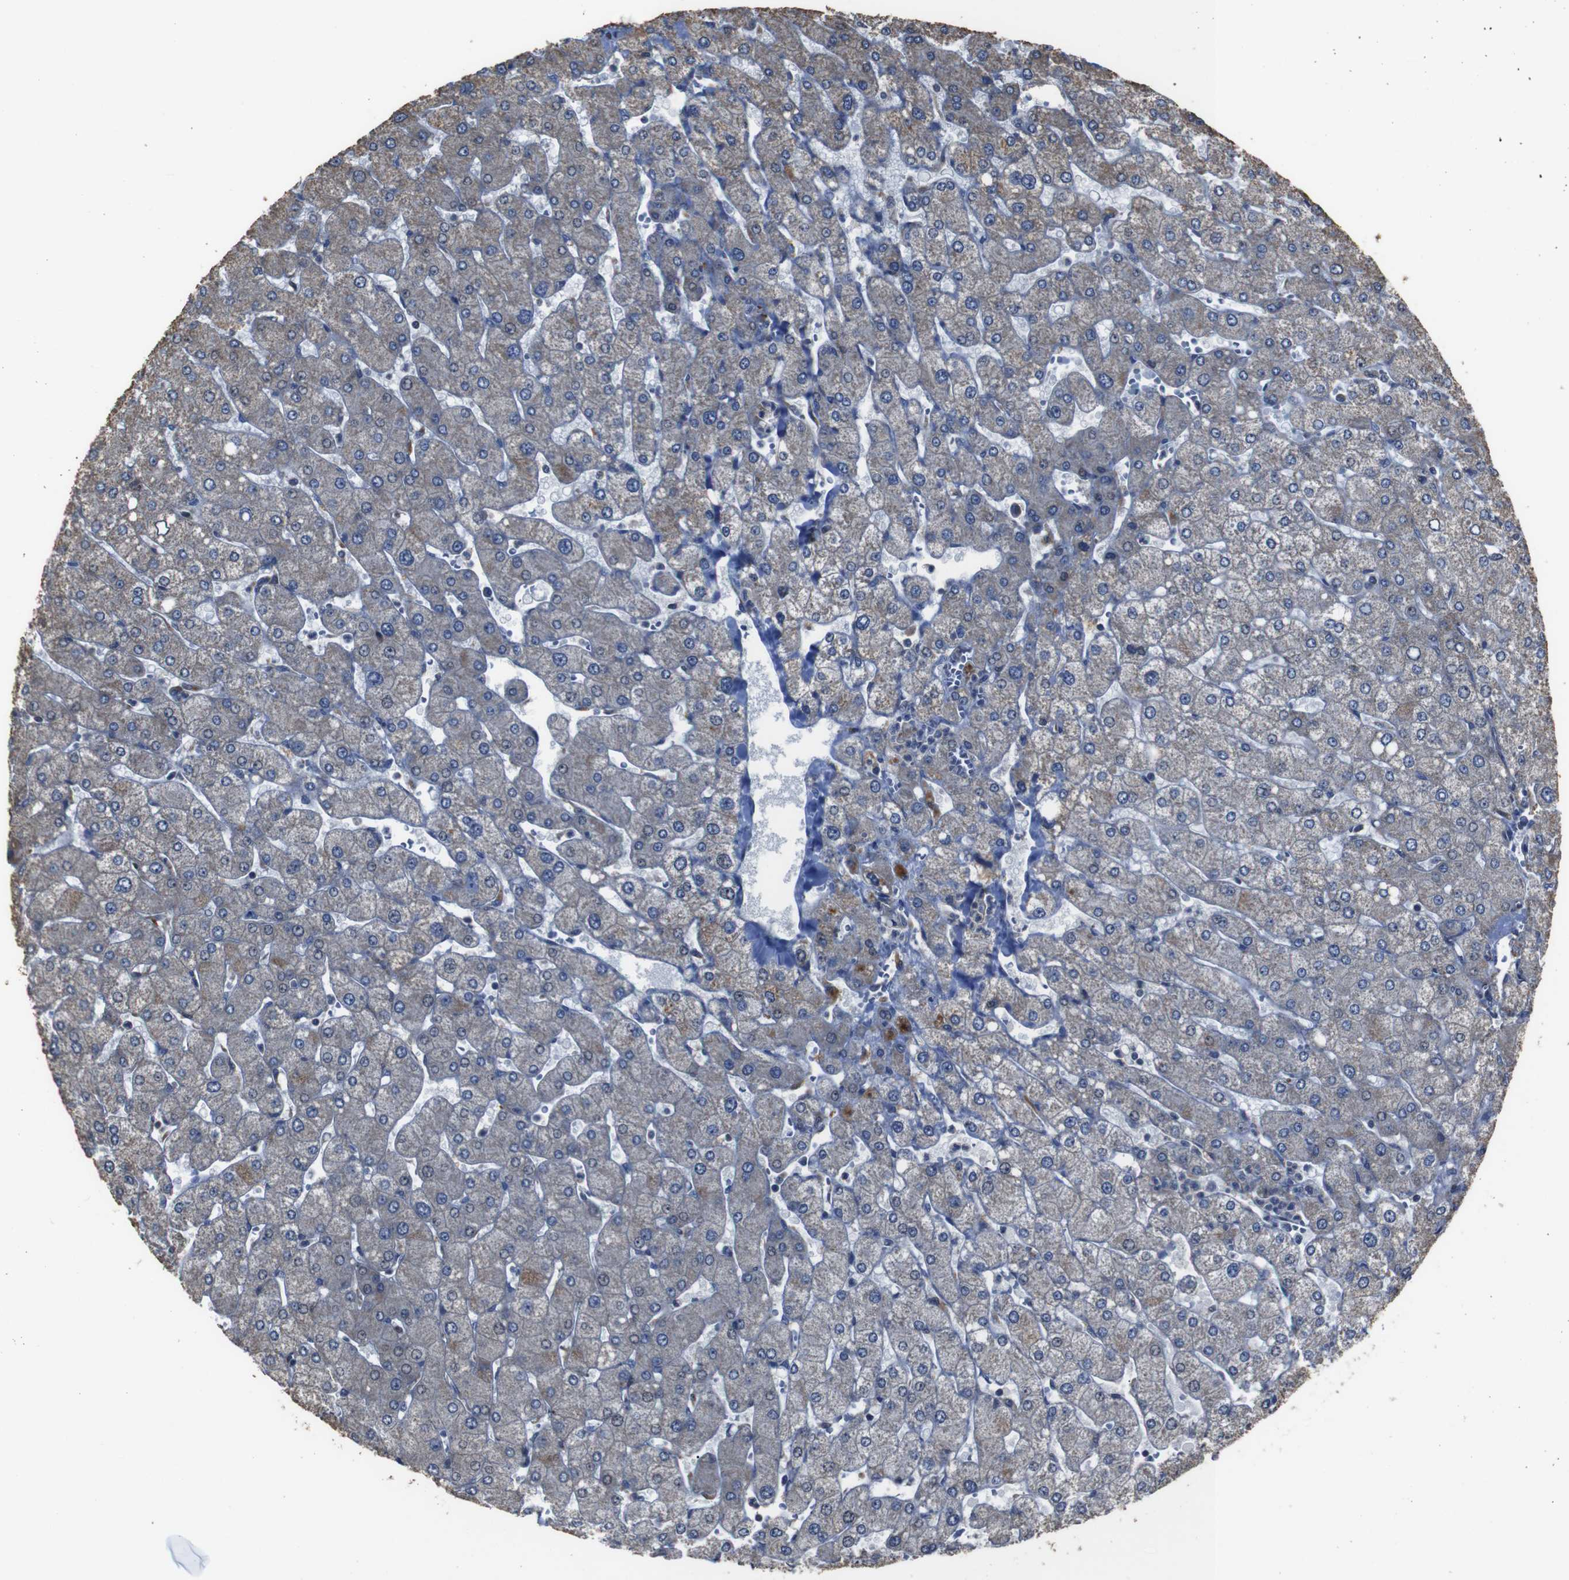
{"staining": {"intensity": "negative", "quantity": "none", "location": "none"}, "tissue": "liver", "cell_type": "Cholangiocytes", "image_type": "normal", "snomed": [{"axis": "morphology", "description": "Normal tissue, NOS"}, {"axis": "topography", "description": "Liver"}], "caption": "Normal liver was stained to show a protein in brown. There is no significant staining in cholangiocytes. (Stains: DAB (3,3'-diaminobenzidine) IHC with hematoxylin counter stain, Microscopy: brightfield microscopy at high magnification).", "gene": "SNN", "patient": {"sex": "male", "age": 55}}